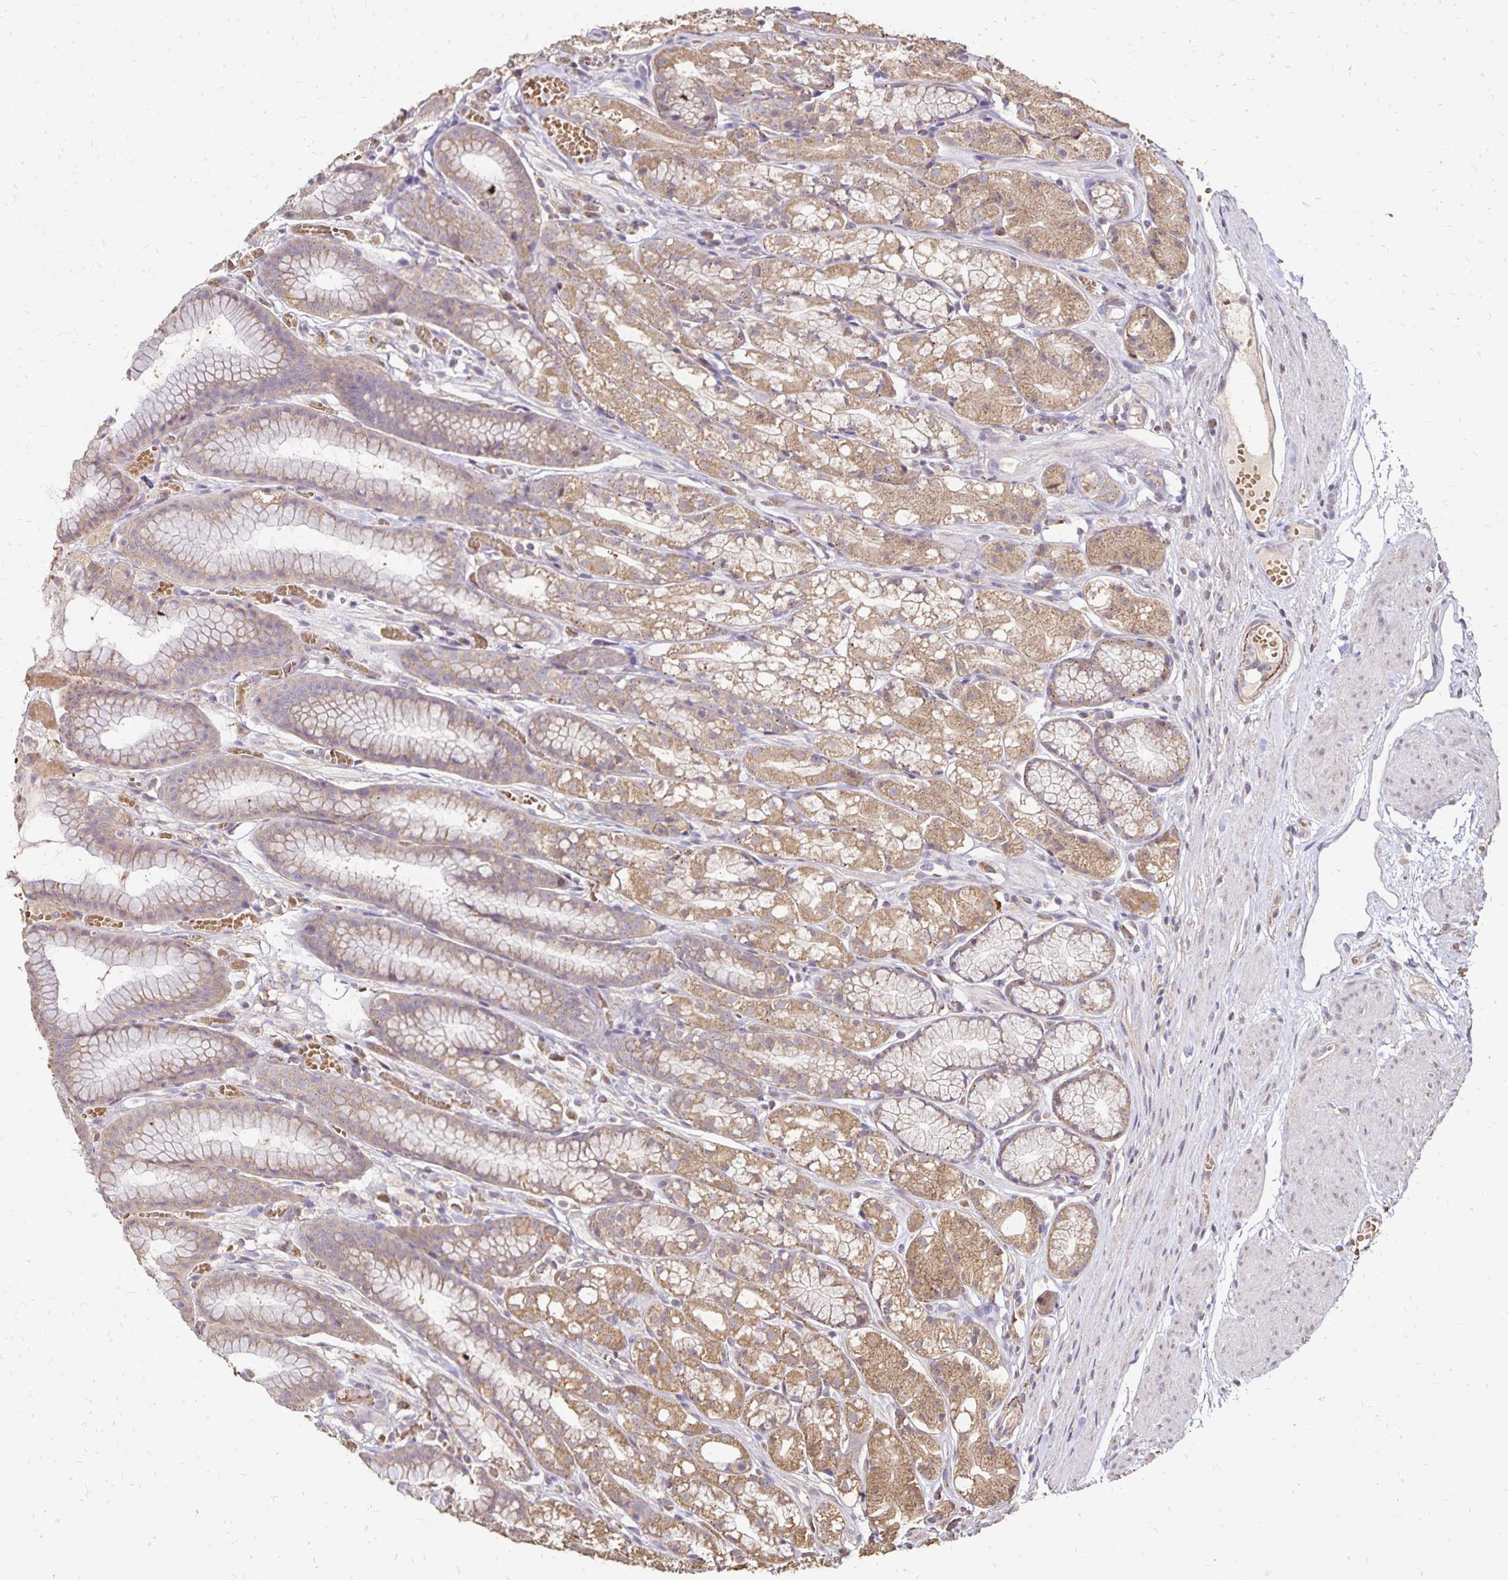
{"staining": {"intensity": "moderate", "quantity": "25%-75%", "location": "cytoplasmic/membranous"}, "tissue": "stomach", "cell_type": "Glandular cells", "image_type": "normal", "snomed": [{"axis": "morphology", "description": "Normal tissue, NOS"}, {"axis": "topography", "description": "Smooth muscle"}, {"axis": "topography", "description": "Stomach"}], "caption": "An immunohistochemistry image of benign tissue is shown. Protein staining in brown highlights moderate cytoplasmic/membranous positivity in stomach within glandular cells.", "gene": "EMC10", "patient": {"sex": "male", "age": 70}}